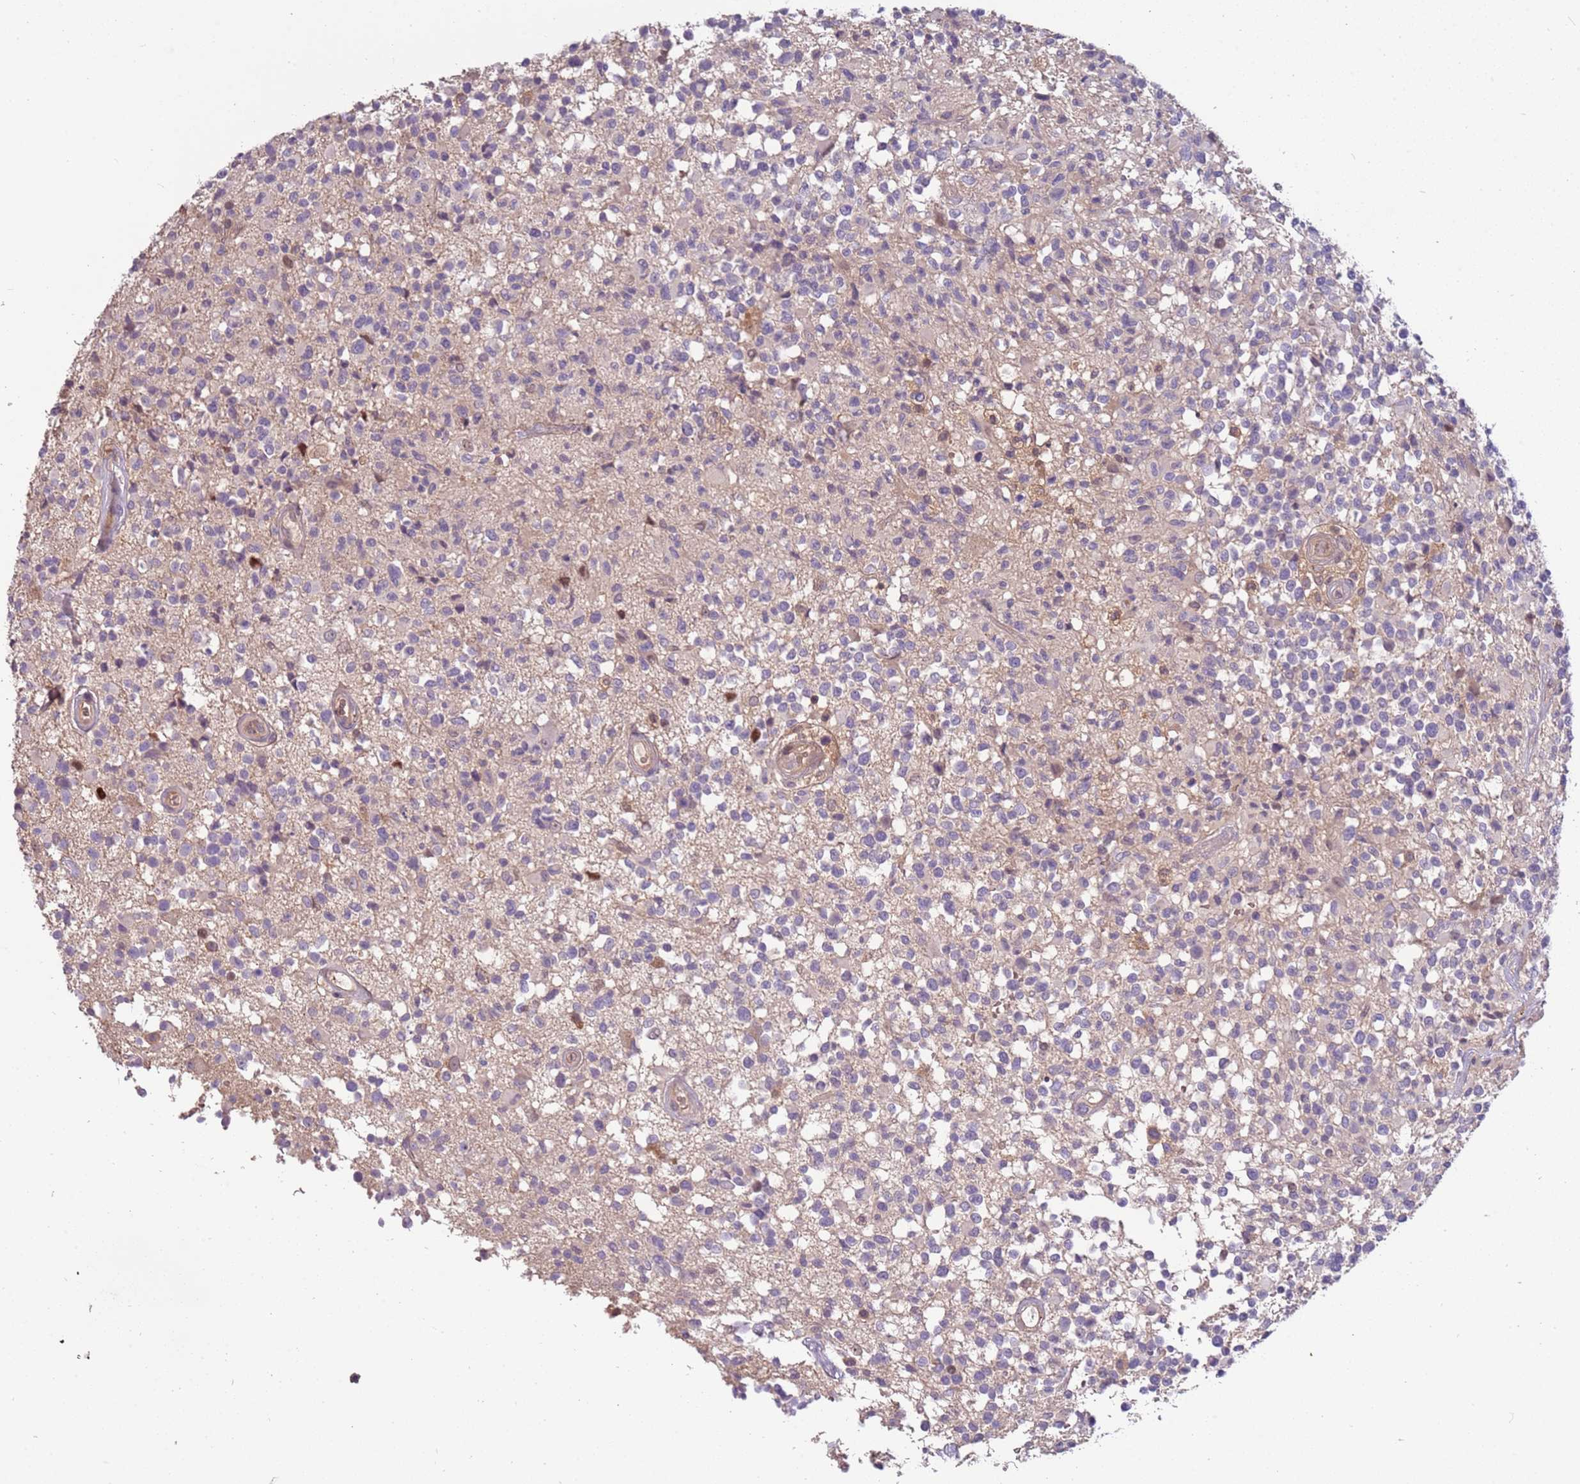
{"staining": {"intensity": "negative", "quantity": "none", "location": "none"}, "tissue": "glioma", "cell_type": "Tumor cells", "image_type": "cancer", "snomed": [{"axis": "morphology", "description": "Glioma, malignant, High grade"}, {"axis": "morphology", "description": "Glioblastoma, NOS"}, {"axis": "topography", "description": "Brain"}], "caption": "Immunohistochemistry (IHC) image of neoplastic tissue: malignant glioma (high-grade) stained with DAB reveals no significant protein positivity in tumor cells.", "gene": "GSTO2", "patient": {"sex": "male", "age": 60}}